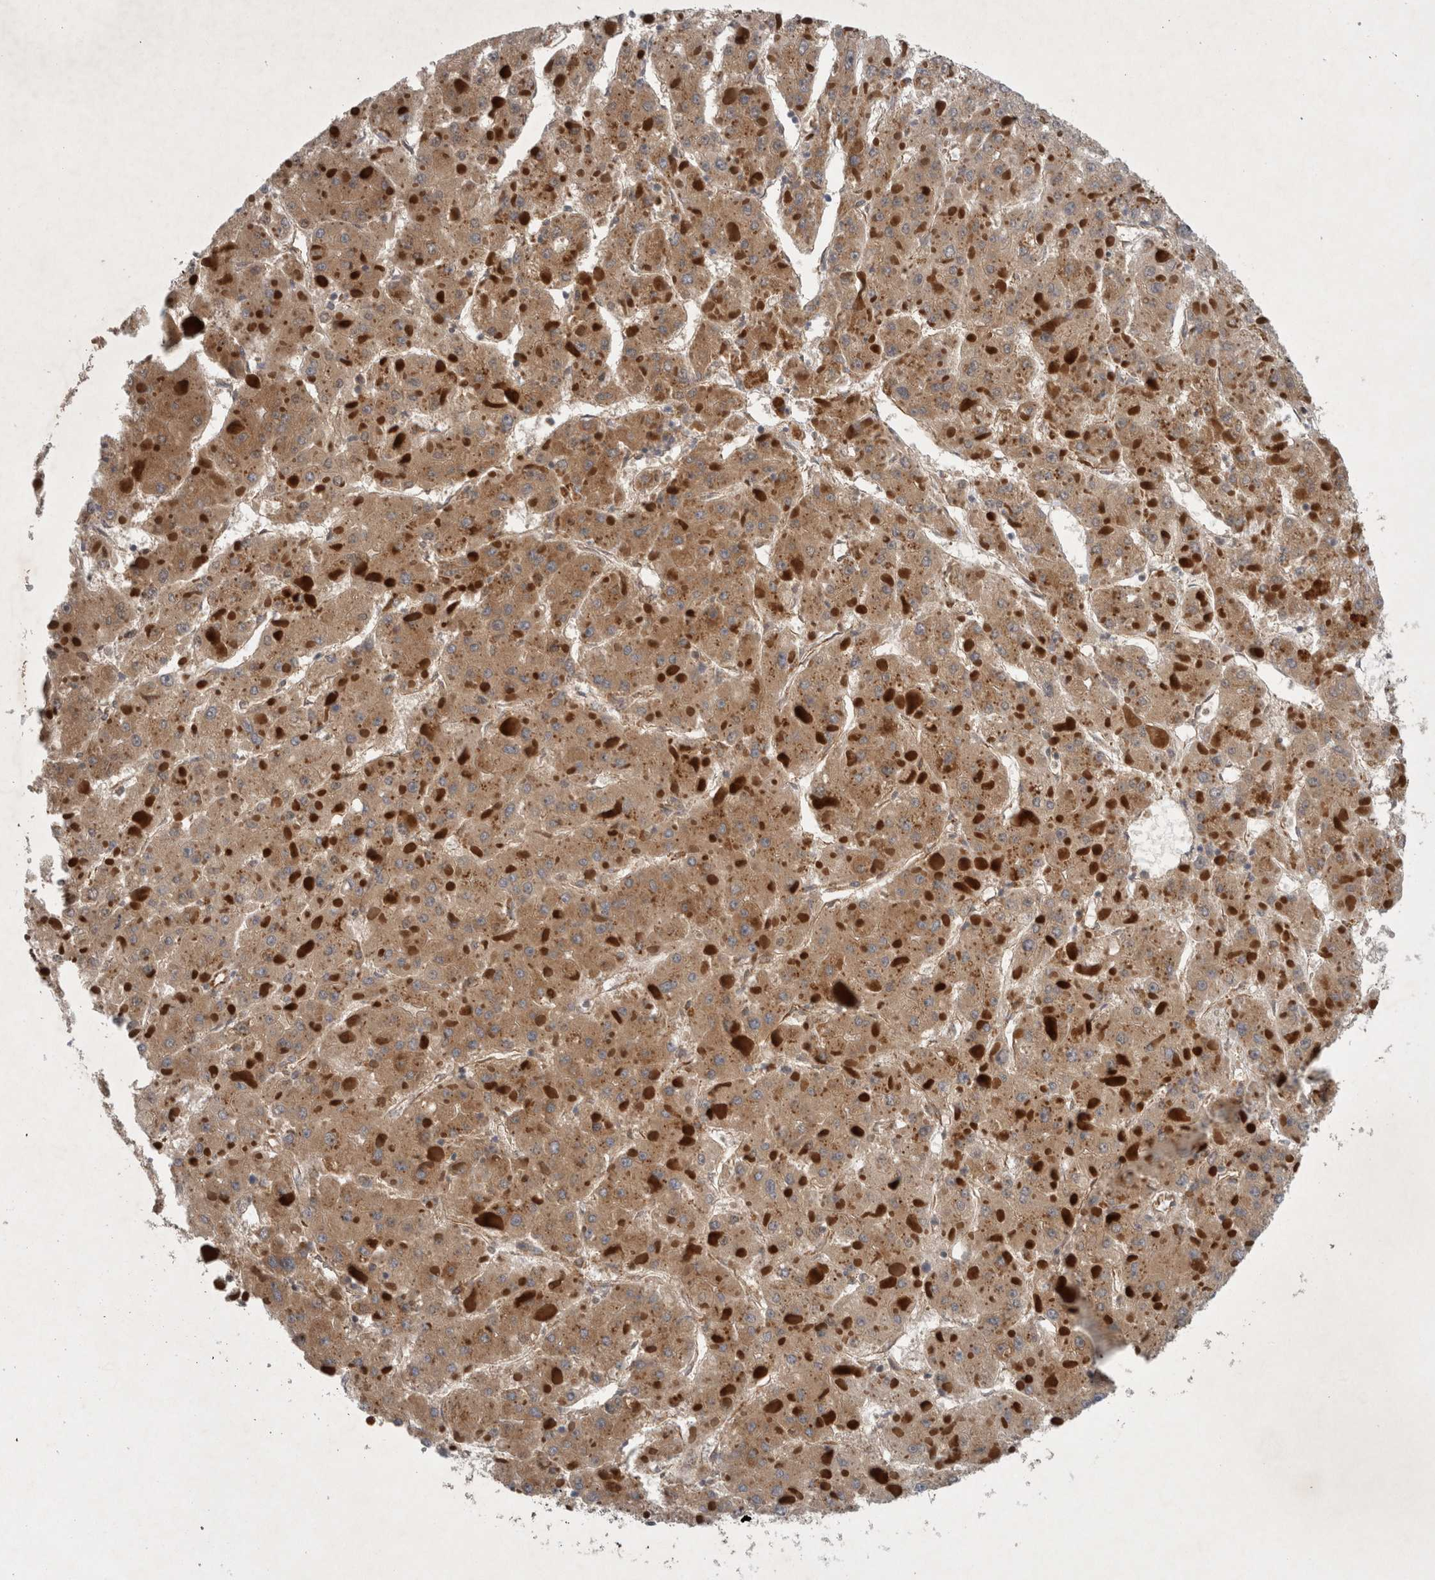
{"staining": {"intensity": "moderate", "quantity": ">75%", "location": "cytoplasmic/membranous"}, "tissue": "liver cancer", "cell_type": "Tumor cells", "image_type": "cancer", "snomed": [{"axis": "morphology", "description": "Carcinoma, Hepatocellular, NOS"}, {"axis": "topography", "description": "Liver"}], "caption": "Liver cancer stained with a brown dye reveals moderate cytoplasmic/membranous positive staining in about >75% of tumor cells.", "gene": "PDCD2", "patient": {"sex": "female", "age": 73}}